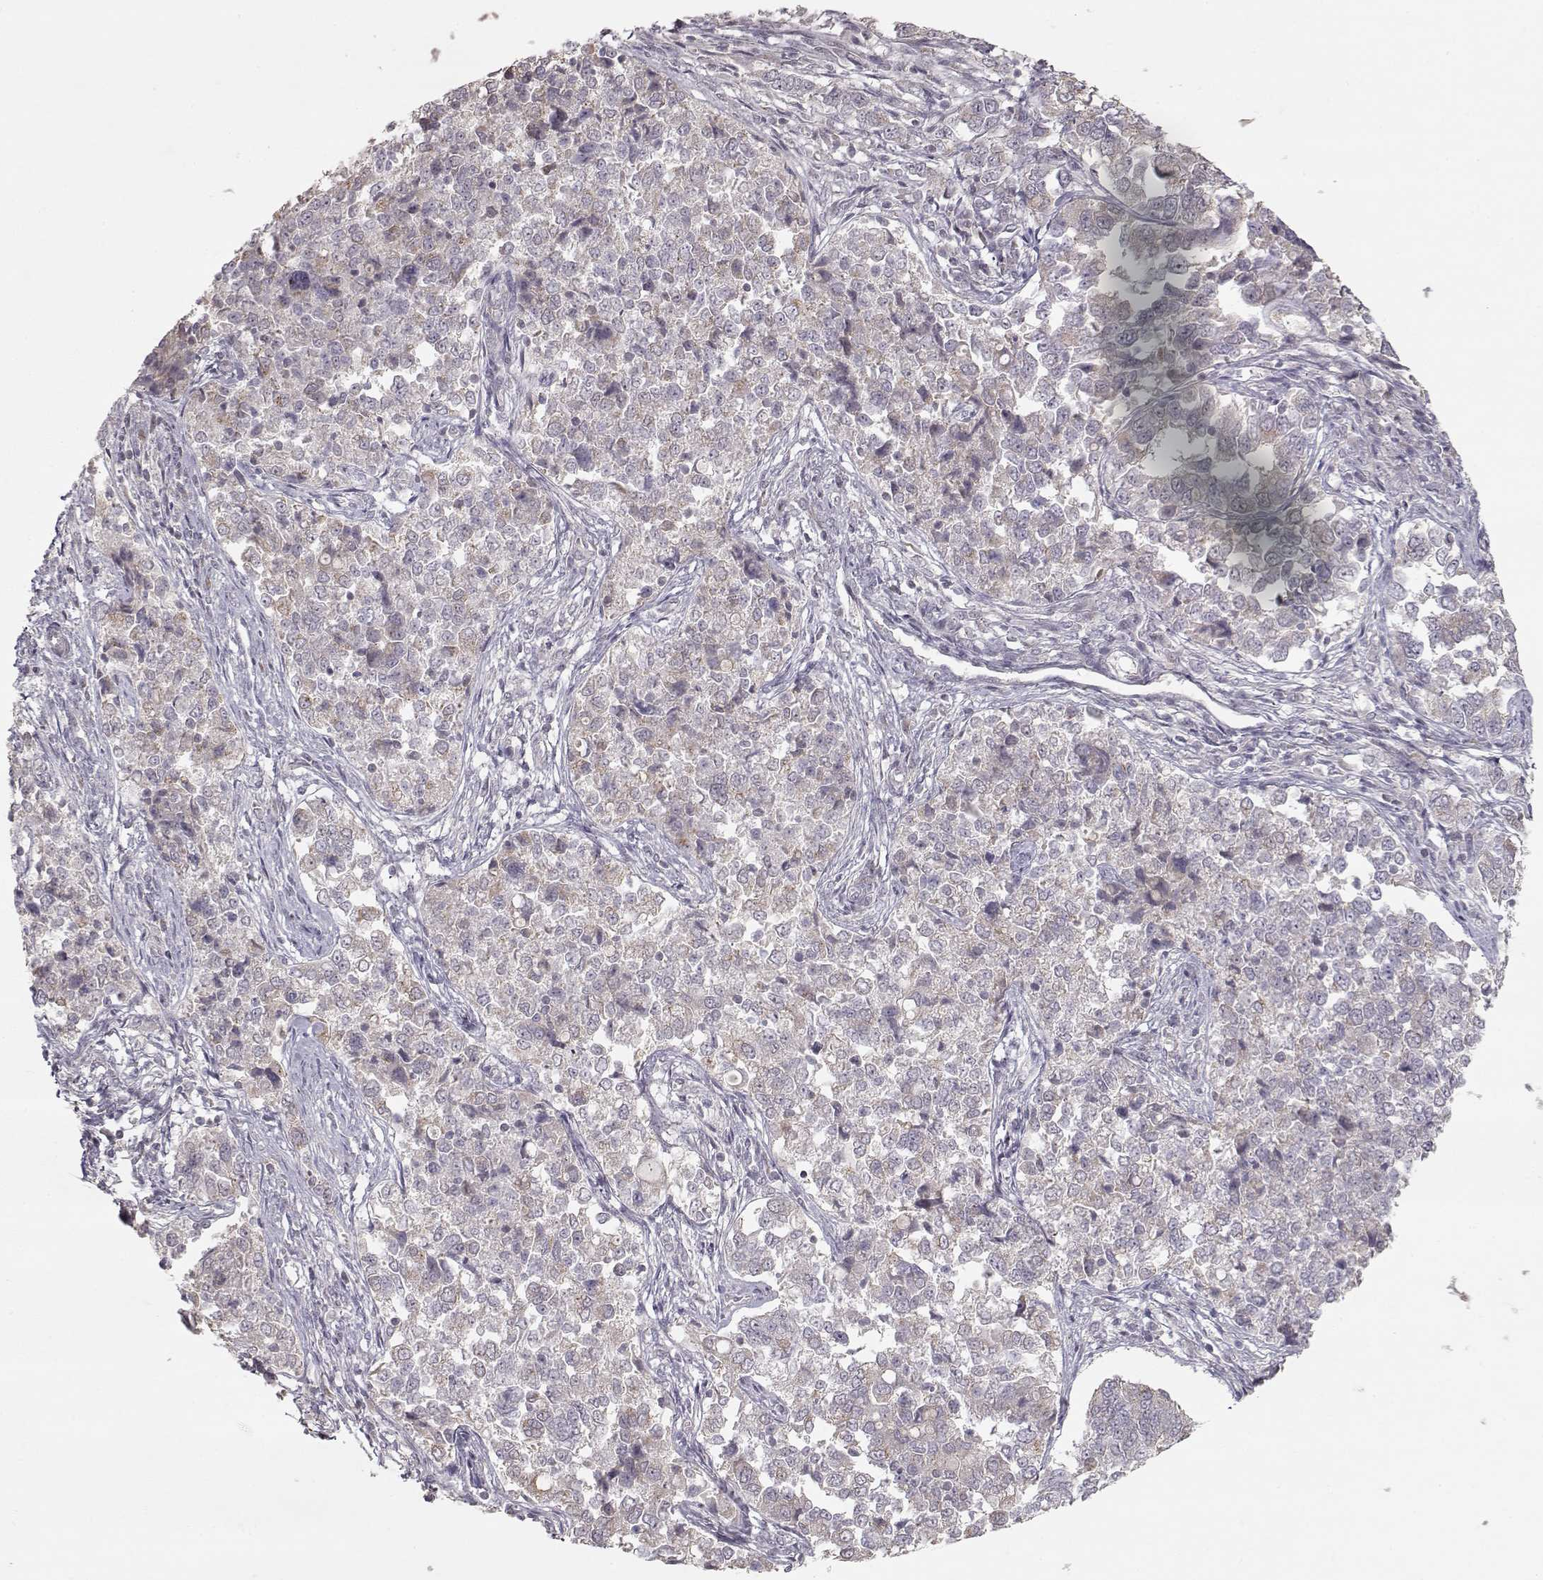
{"staining": {"intensity": "negative", "quantity": "none", "location": "none"}, "tissue": "endometrial cancer", "cell_type": "Tumor cells", "image_type": "cancer", "snomed": [{"axis": "morphology", "description": "Adenocarcinoma, NOS"}, {"axis": "topography", "description": "Endometrium"}], "caption": "This micrograph is of endometrial adenocarcinoma stained with IHC to label a protein in brown with the nuclei are counter-stained blue. There is no staining in tumor cells. (Stains: DAB immunohistochemistry (IHC) with hematoxylin counter stain, Microscopy: brightfield microscopy at high magnification).", "gene": "PNMT", "patient": {"sex": "female", "age": 43}}